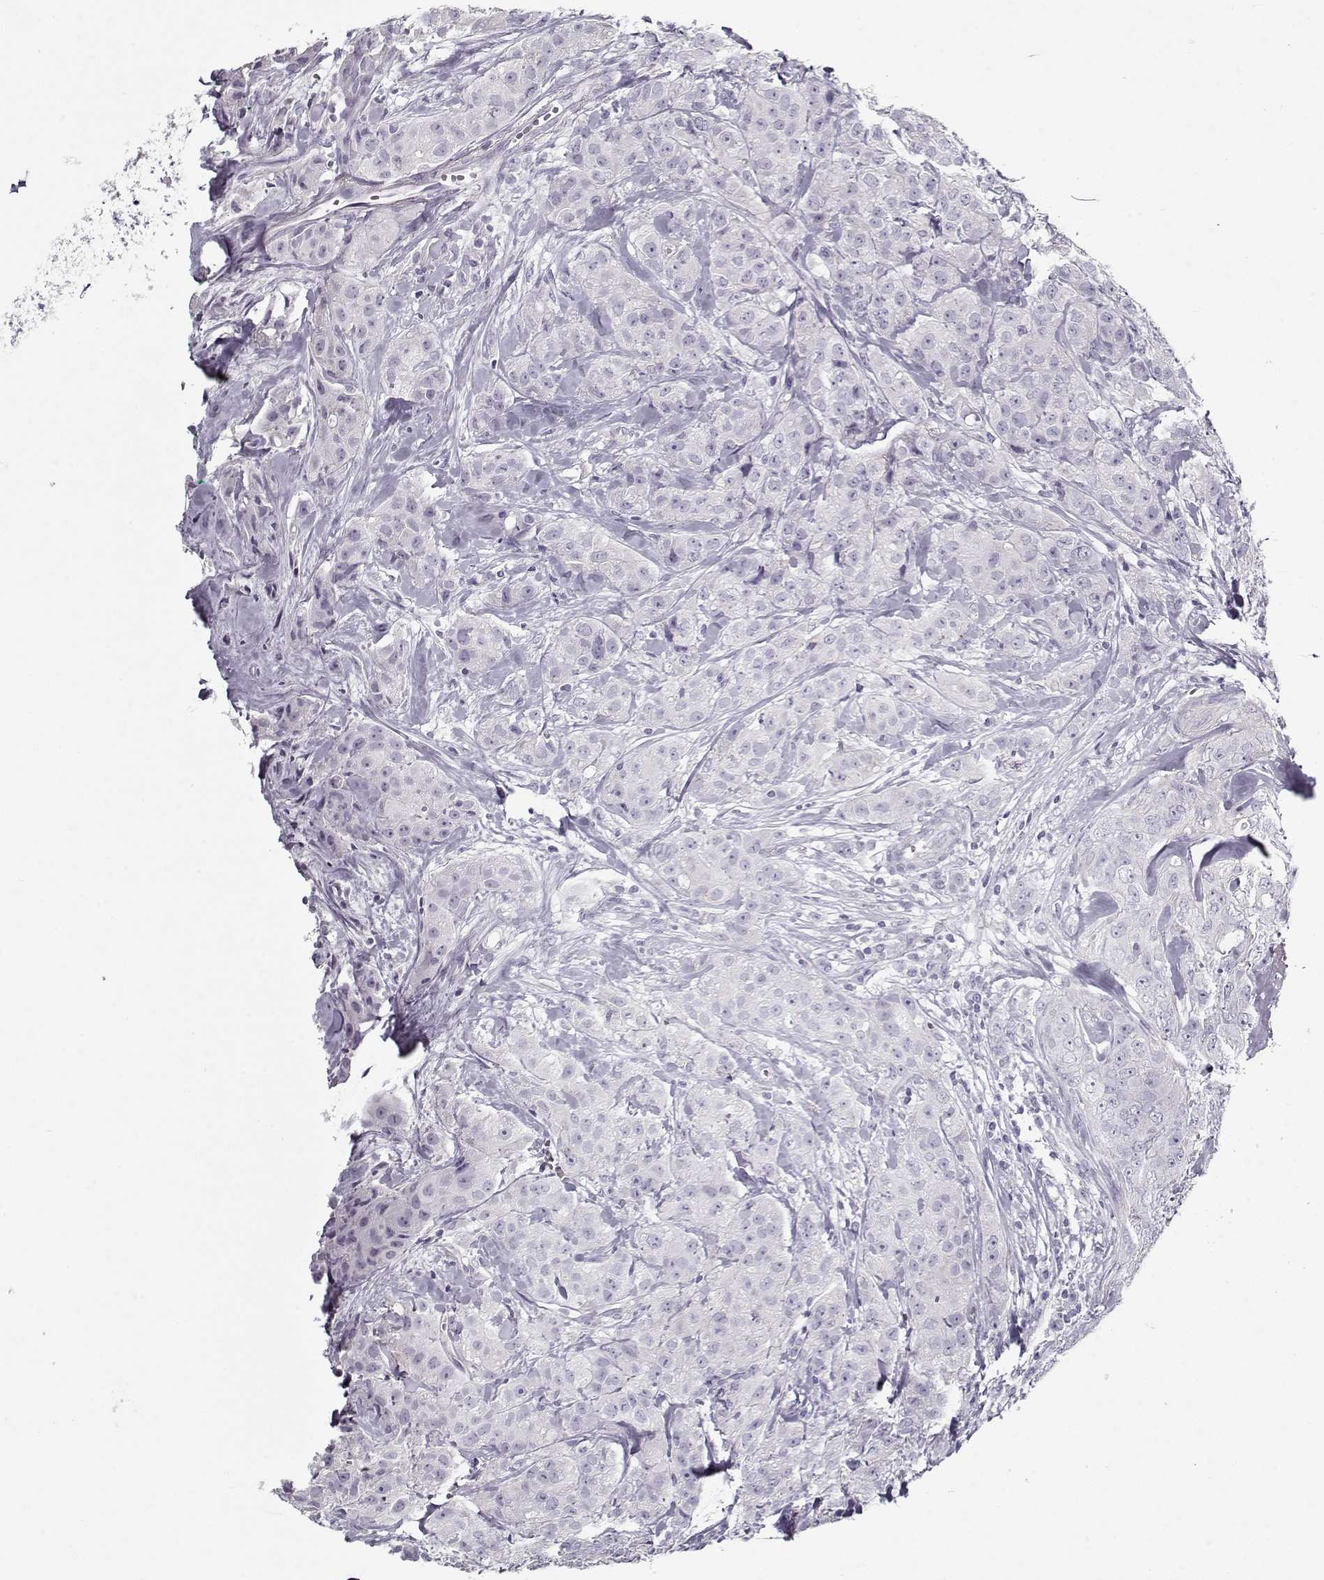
{"staining": {"intensity": "negative", "quantity": "none", "location": "none"}, "tissue": "breast cancer", "cell_type": "Tumor cells", "image_type": "cancer", "snomed": [{"axis": "morphology", "description": "Duct carcinoma"}, {"axis": "topography", "description": "Breast"}], "caption": "Photomicrograph shows no significant protein positivity in tumor cells of intraductal carcinoma (breast). The staining was performed using DAB (3,3'-diaminobenzidine) to visualize the protein expression in brown, while the nuclei were stained in blue with hematoxylin (Magnification: 20x).", "gene": "CCDC136", "patient": {"sex": "female", "age": 43}}